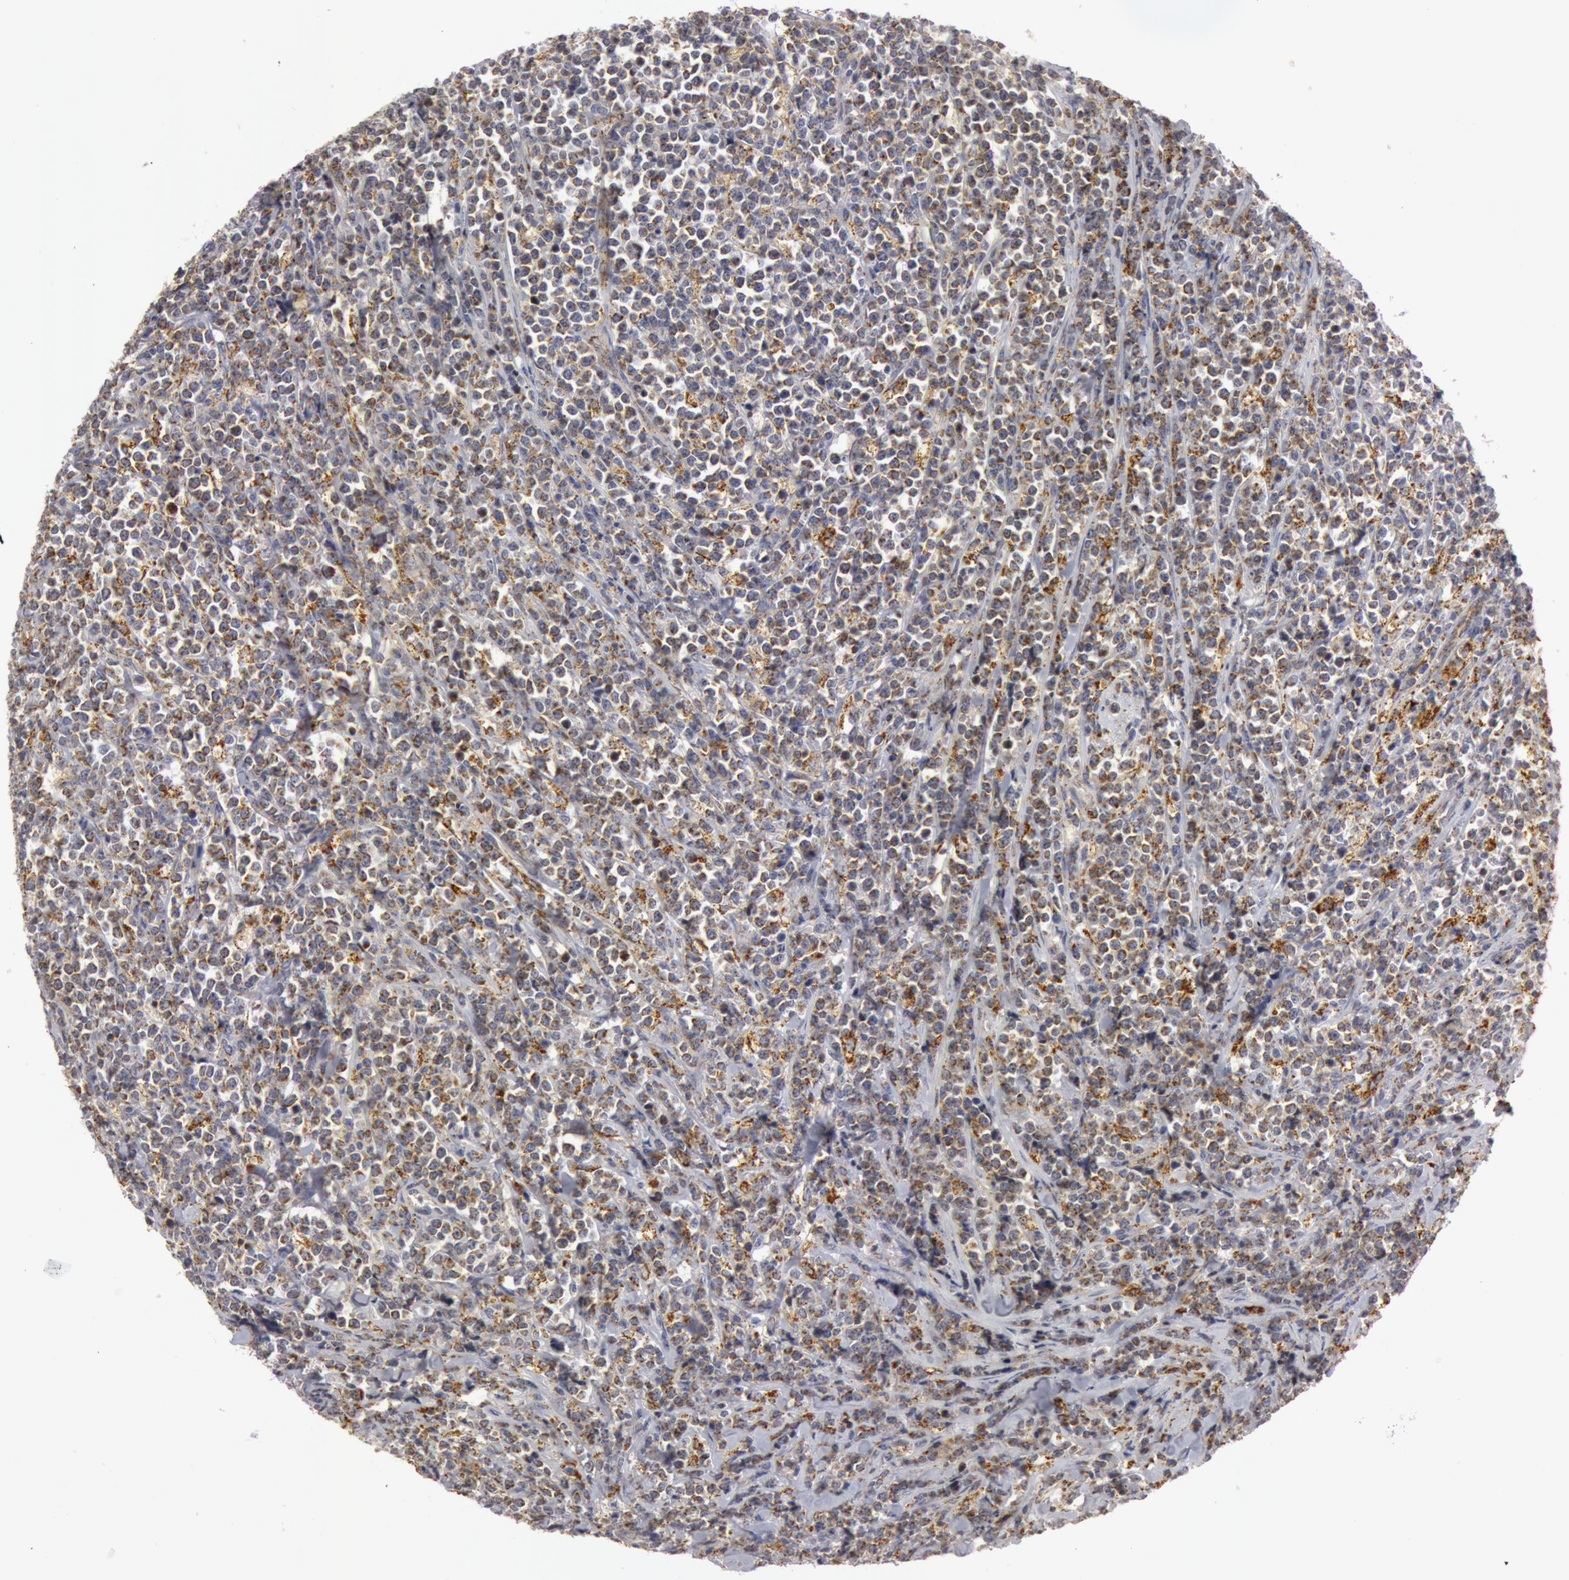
{"staining": {"intensity": "moderate", "quantity": ">75%", "location": "cytoplasmic/membranous"}, "tissue": "lymphoma", "cell_type": "Tumor cells", "image_type": "cancer", "snomed": [{"axis": "morphology", "description": "Malignant lymphoma, non-Hodgkin's type, High grade"}, {"axis": "topography", "description": "Small intestine"}, {"axis": "topography", "description": "Colon"}], "caption": "High-grade malignant lymphoma, non-Hodgkin's type was stained to show a protein in brown. There is medium levels of moderate cytoplasmic/membranous expression in approximately >75% of tumor cells.", "gene": "C7", "patient": {"sex": "male", "age": 8}}